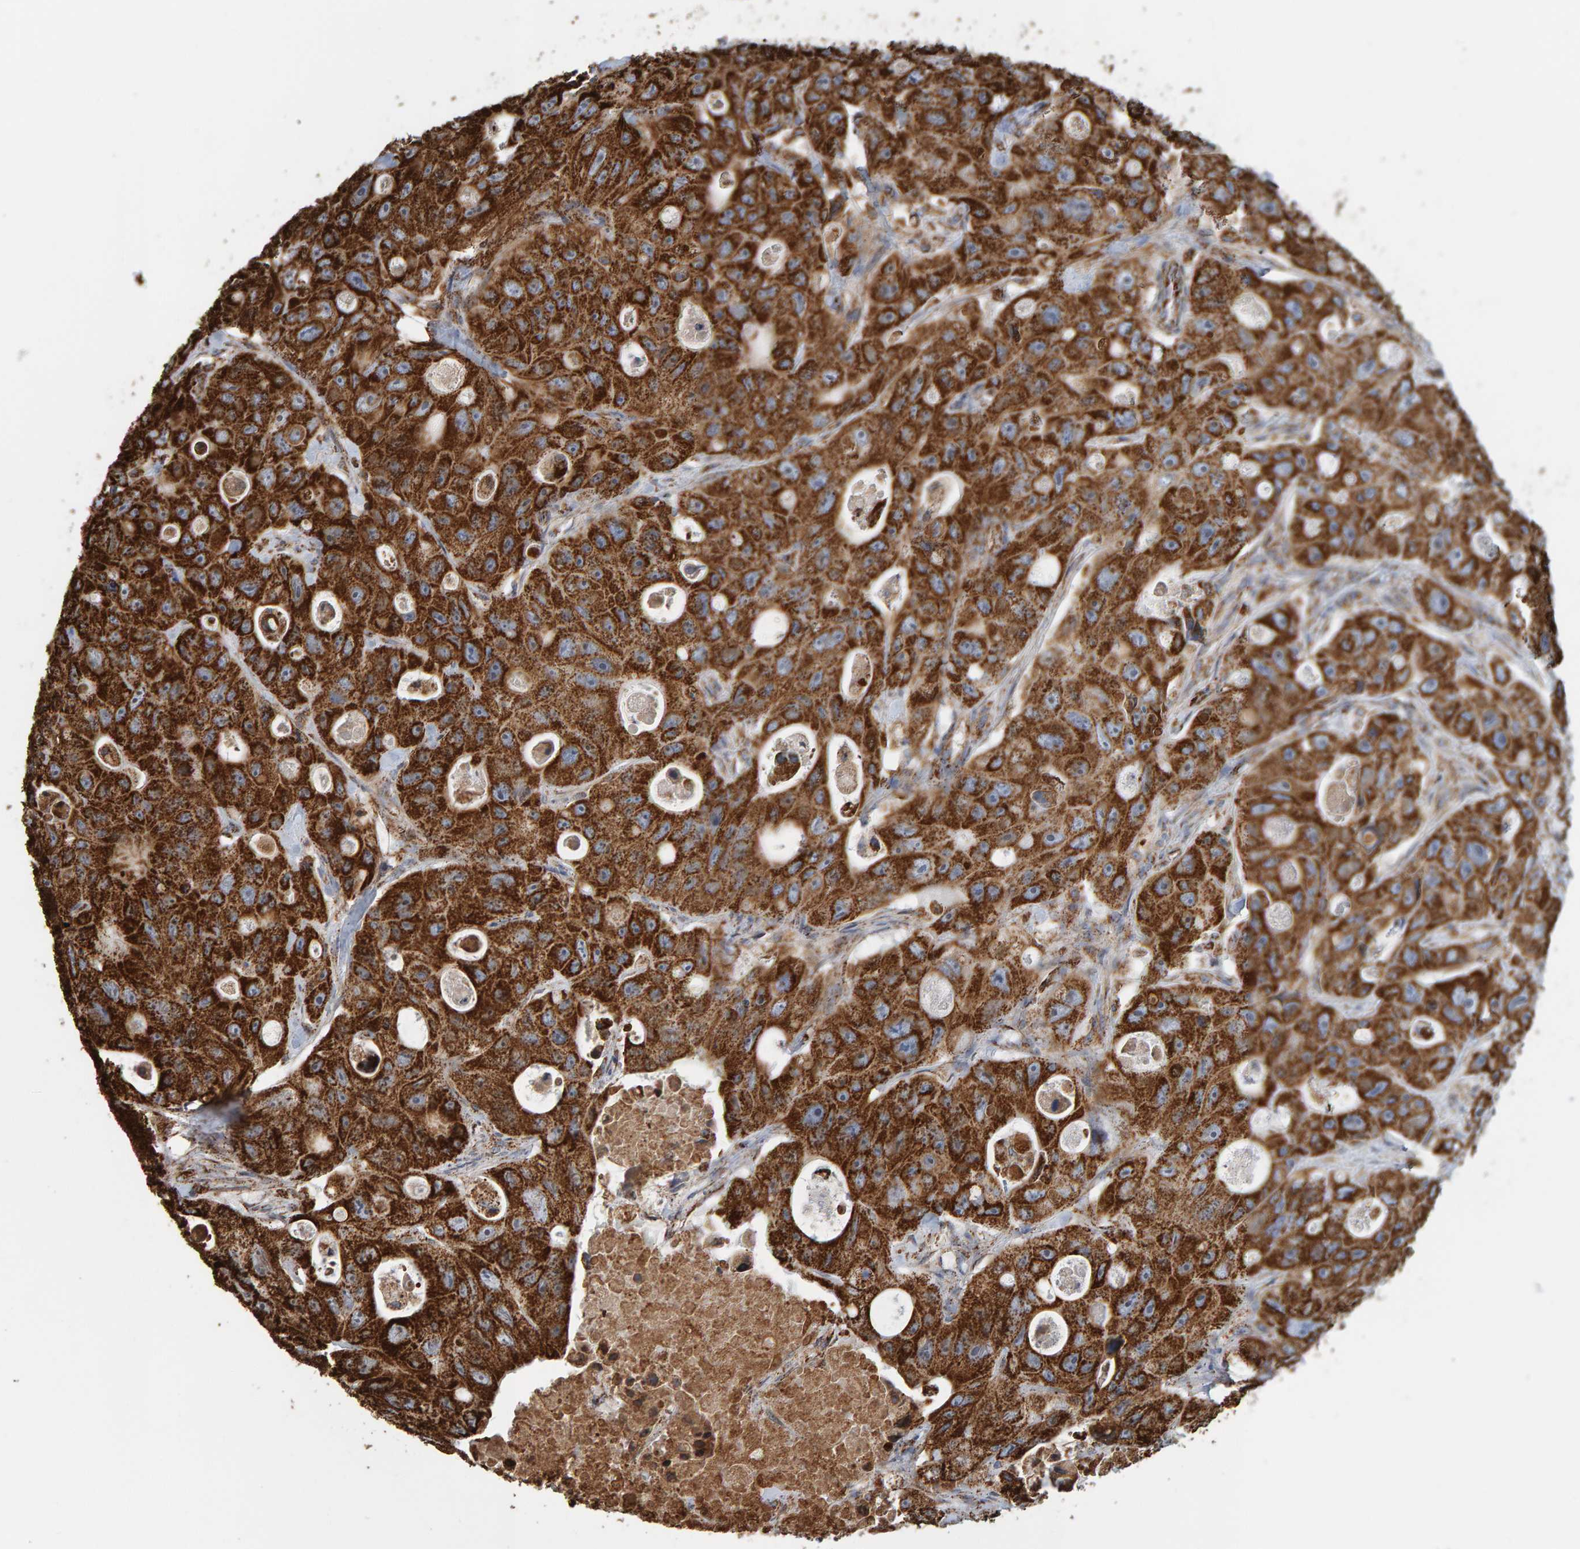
{"staining": {"intensity": "strong", "quantity": ">75%", "location": "cytoplasmic/membranous"}, "tissue": "colorectal cancer", "cell_type": "Tumor cells", "image_type": "cancer", "snomed": [{"axis": "morphology", "description": "Adenocarcinoma, NOS"}, {"axis": "topography", "description": "Colon"}], "caption": "Tumor cells display high levels of strong cytoplasmic/membranous positivity in about >75% of cells in human colorectal cancer. (brown staining indicates protein expression, while blue staining denotes nuclei).", "gene": "MRPL45", "patient": {"sex": "female", "age": 46}}